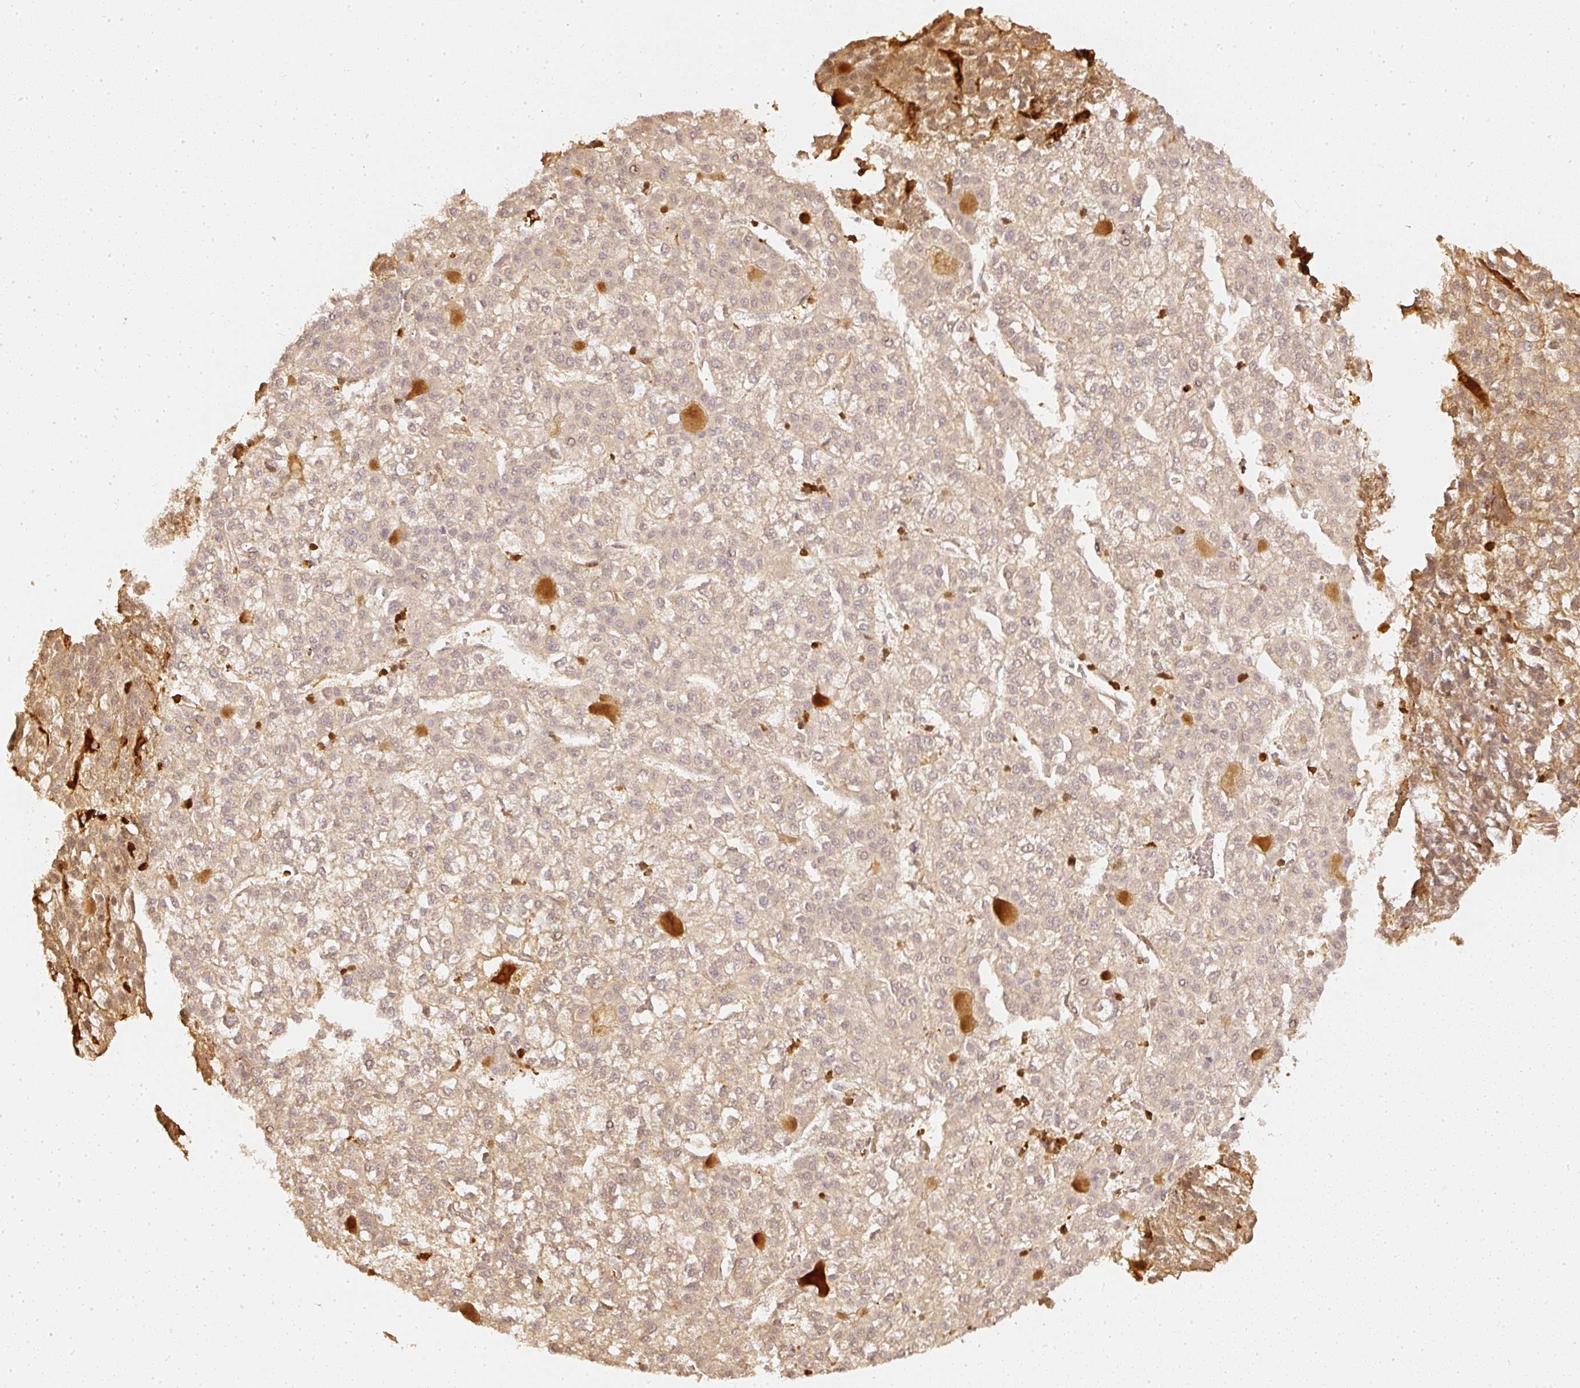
{"staining": {"intensity": "weak", "quantity": "25%-75%", "location": "cytoplasmic/membranous"}, "tissue": "liver cancer", "cell_type": "Tumor cells", "image_type": "cancer", "snomed": [{"axis": "morphology", "description": "Carcinoma, Hepatocellular, NOS"}, {"axis": "topography", "description": "Liver"}], "caption": "This histopathology image exhibits immunohistochemistry staining of liver cancer (hepatocellular carcinoma), with low weak cytoplasmic/membranous staining in about 25%-75% of tumor cells.", "gene": "PFN1", "patient": {"sex": "female", "age": 43}}